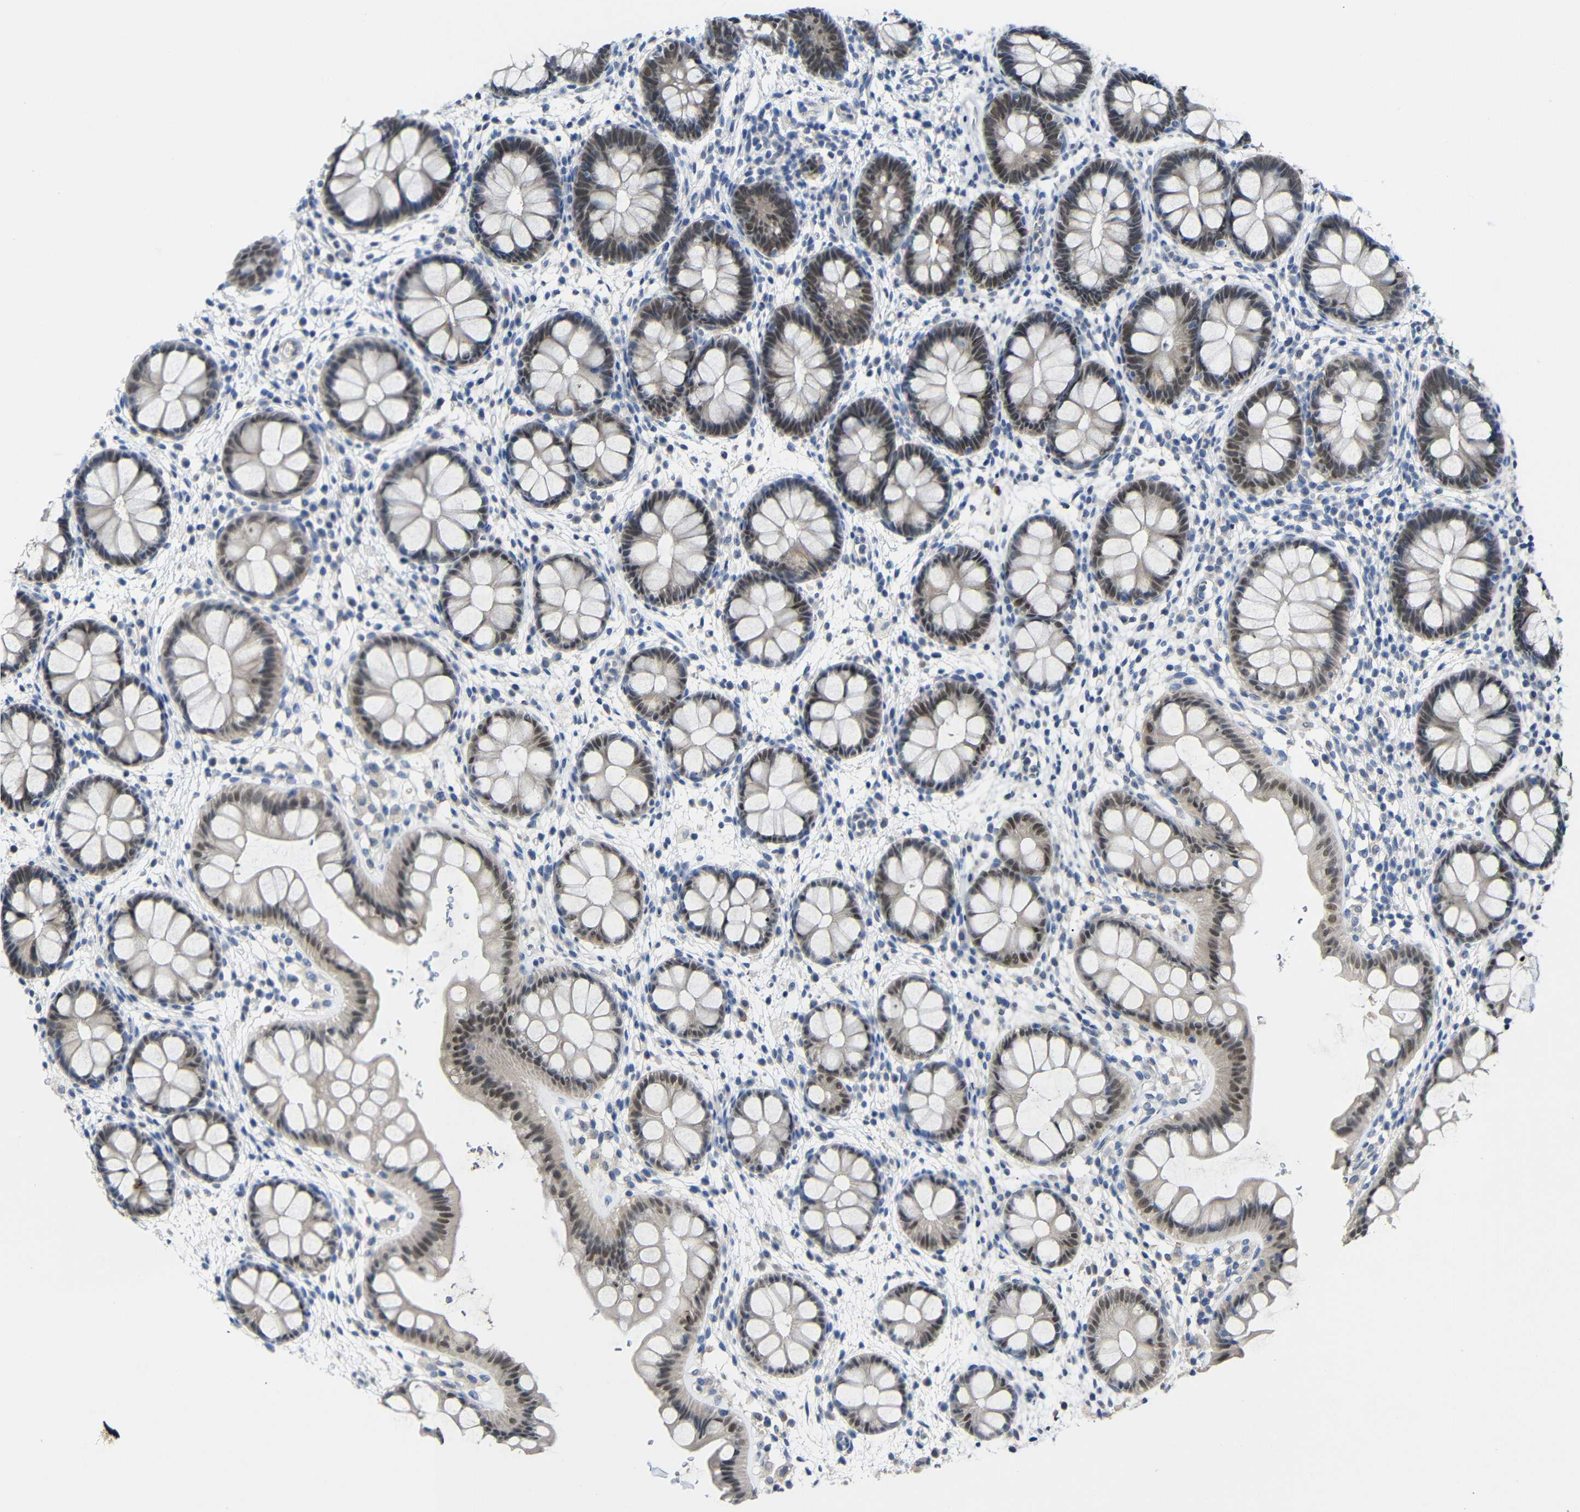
{"staining": {"intensity": "moderate", "quantity": "25%-75%", "location": "nuclear"}, "tissue": "rectum", "cell_type": "Glandular cells", "image_type": "normal", "snomed": [{"axis": "morphology", "description": "Normal tissue, NOS"}, {"axis": "topography", "description": "Rectum"}], "caption": "Glandular cells reveal moderate nuclear staining in approximately 25%-75% of cells in benign rectum.", "gene": "HNF1A", "patient": {"sex": "female", "age": 24}}